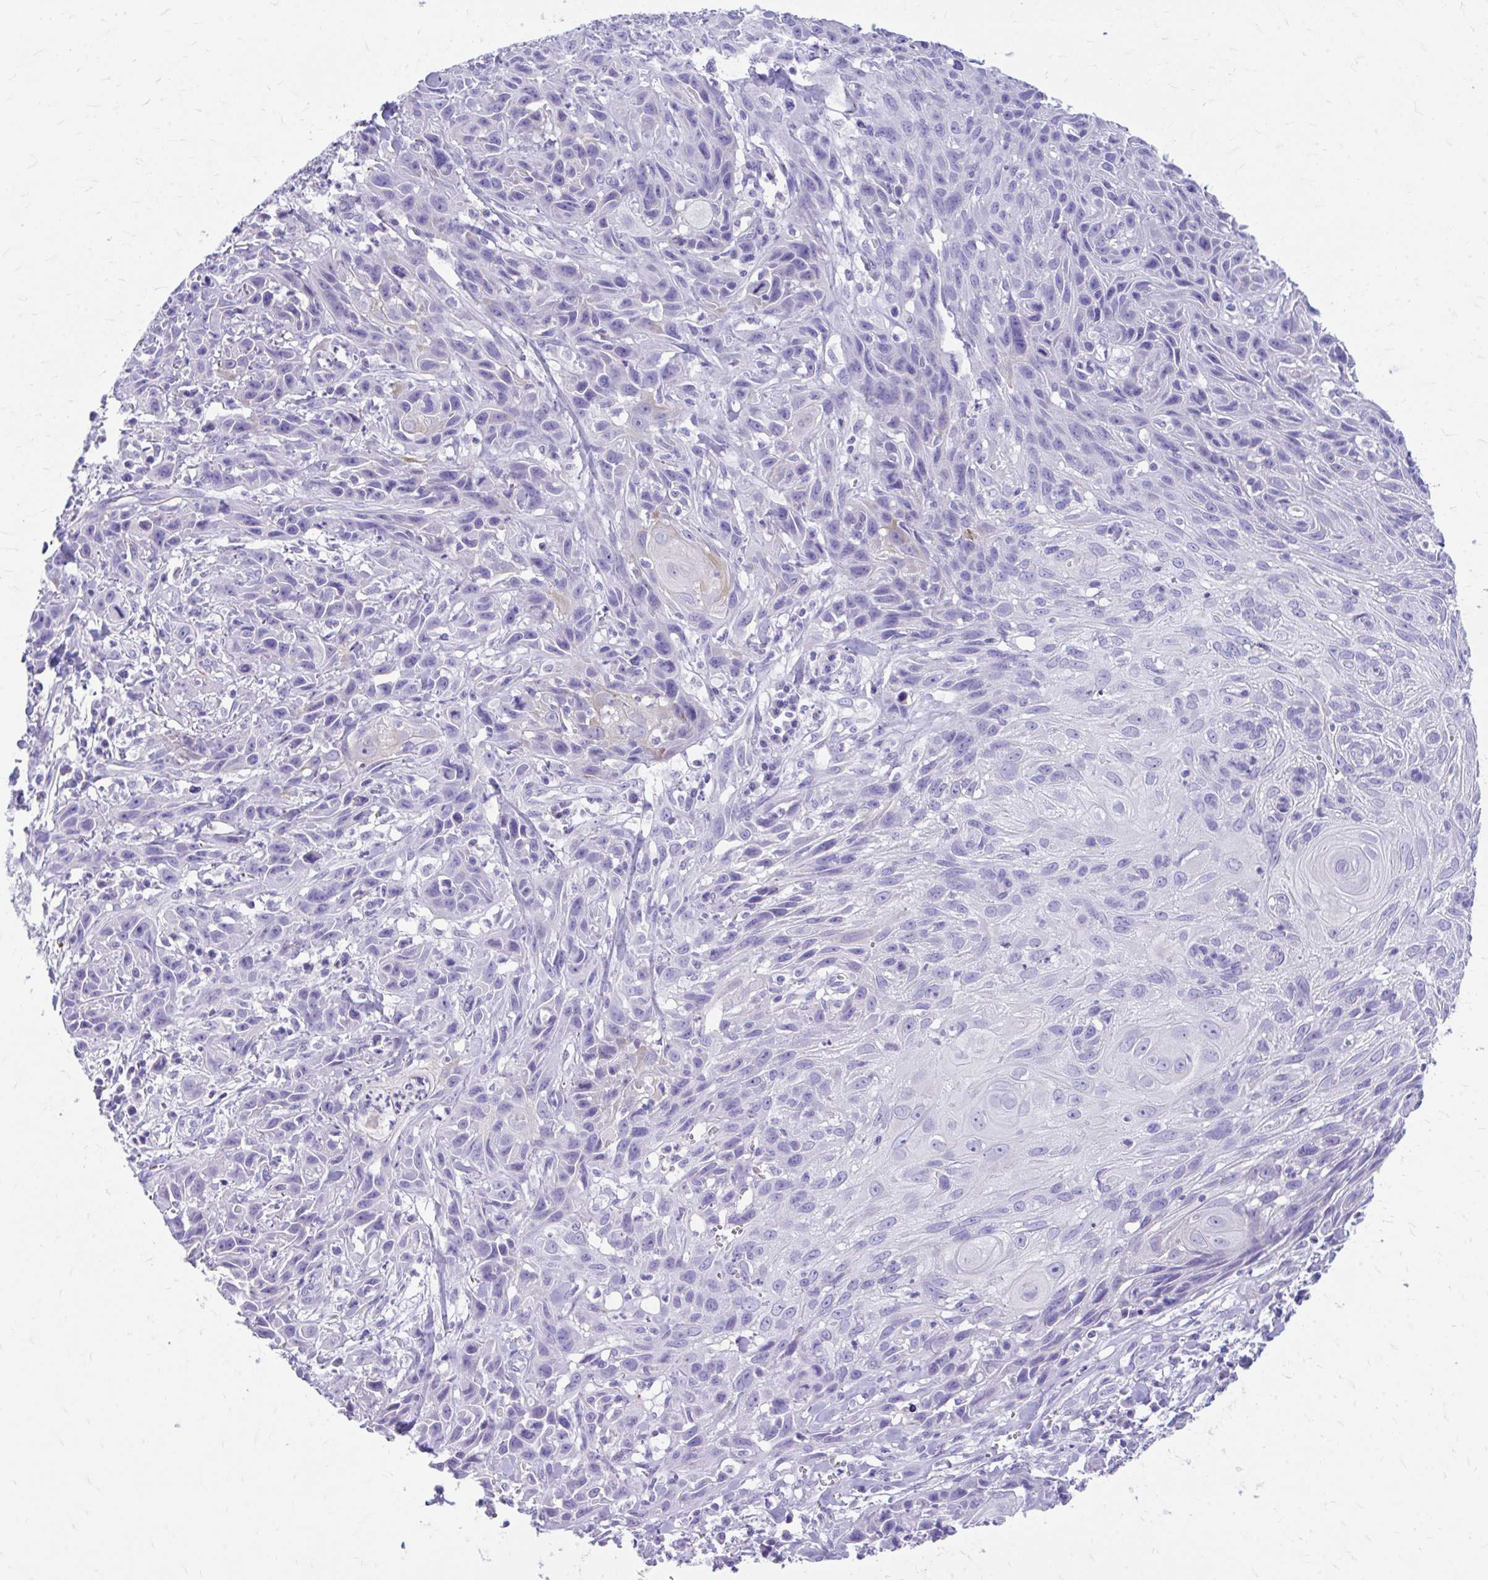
{"staining": {"intensity": "negative", "quantity": "none", "location": "none"}, "tissue": "skin cancer", "cell_type": "Tumor cells", "image_type": "cancer", "snomed": [{"axis": "morphology", "description": "Squamous cell carcinoma, NOS"}, {"axis": "topography", "description": "Skin"}, {"axis": "topography", "description": "Vulva"}], "caption": "DAB immunohistochemical staining of skin cancer (squamous cell carcinoma) reveals no significant expression in tumor cells. The staining is performed using DAB (3,3'-diaminobenzidine) brown chromogen with nuclei counter-stained in using hematoxylin.", "gene": "KRIT1", "patient": {"sex": "female", "age": 83}}